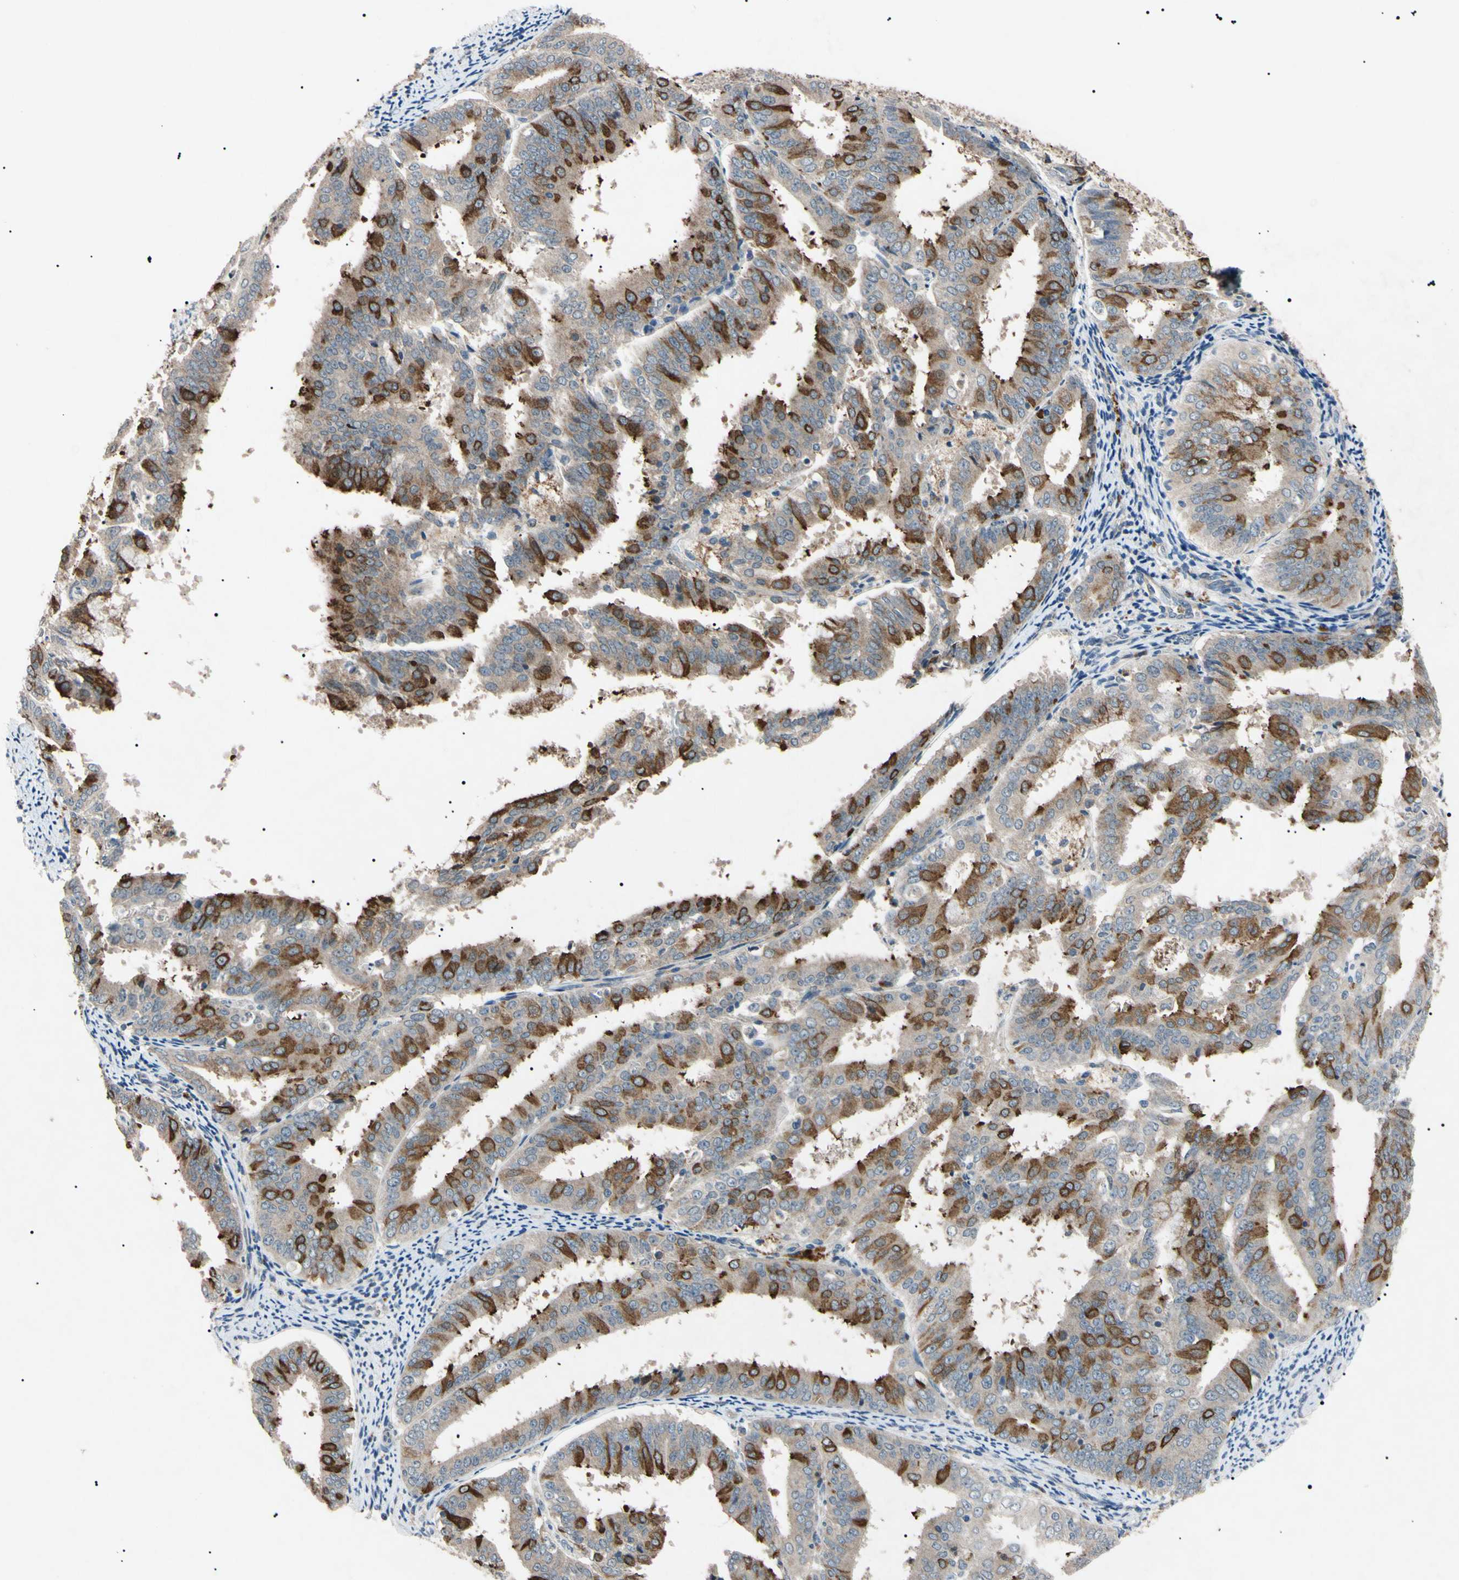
{"staining": {"intensity": "strong", "quantity": "<25%", "location": "cytoplasmic/membranous,nuclear"}, "tissue": "endometrial cancer", "cell_type": "Tumor cells", "image_type": "cancer", "snomed": [{"axis": "morphology", "description": "Adenocarcinoma, NOS"}, {"axis": "topography", "description": "Endometrium"}], "caption": "Endometrial cancer tissue exhibits strong cytoplasmic/membranous and nuclear expression in approximately <25% of tumor cells (DAB = brown stain, brightfield microscopy at high magnification).", "gene": "TUBB4A", "patient": {"sex": "female", "age": 63}}